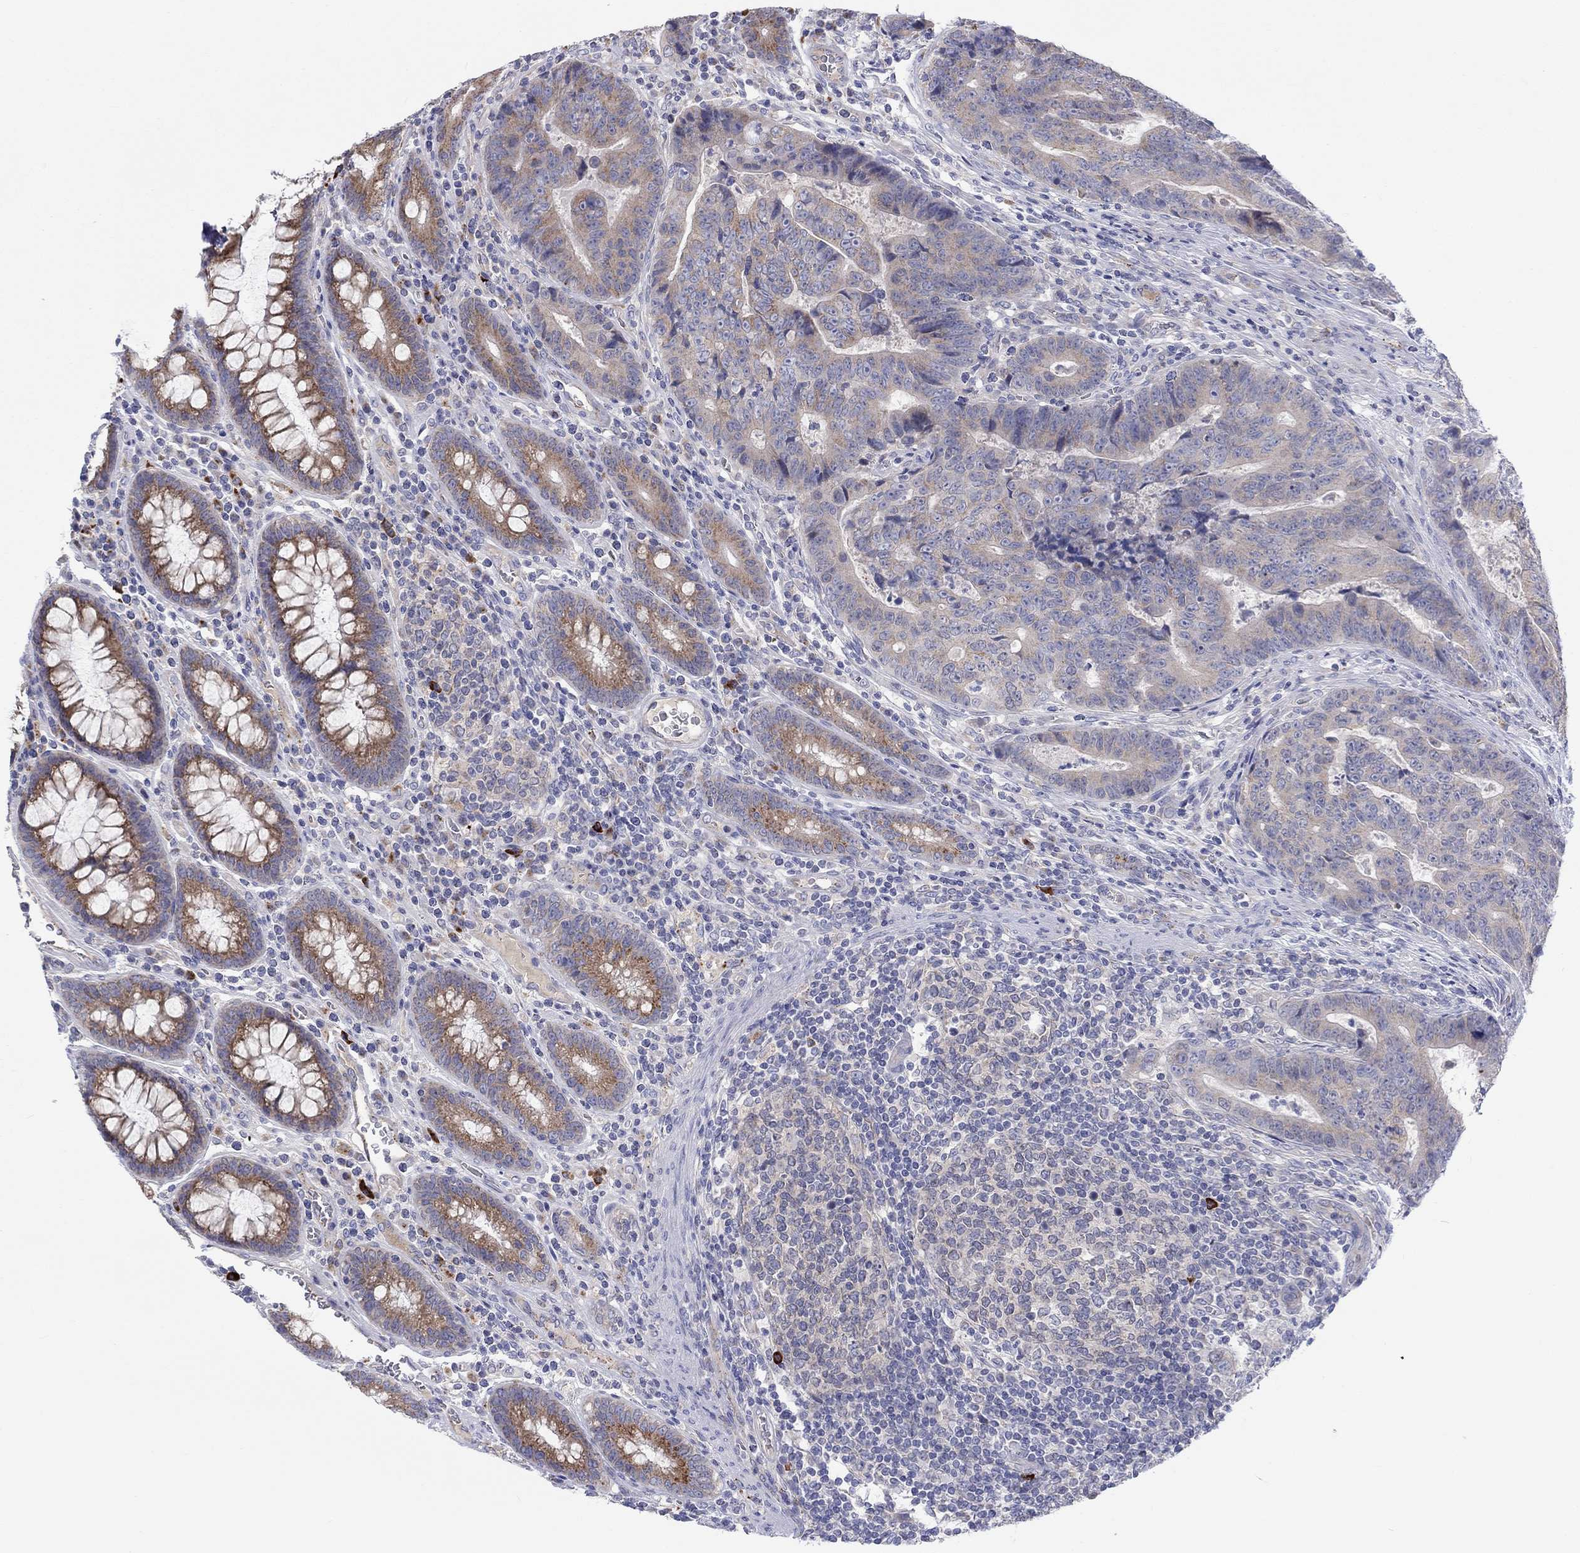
{"staining": {"intensity": "weak", "quantity": ">75%", "location": "cytoplasmic/membranous"}, "tissue": "colorectal cancer", "cell_type": "Tumor cells", "image_type": "cancer", "snomed": [{"axis": "morphology", "description": "Adenocarcinoma, NOS"}, {"axis": "topography", "description": "Colon"}], "caption": "Immunohistochemical staining of colorectal cancer (adenocarcinoma) displays low levels of weak cytoplasmic/membranous protein staining in approximately >75% of tumor cells. (IHC, brightfield microscopy, high magnification).", "gene": "BCO2", "patient": {"sex": "female", "age": 48}}